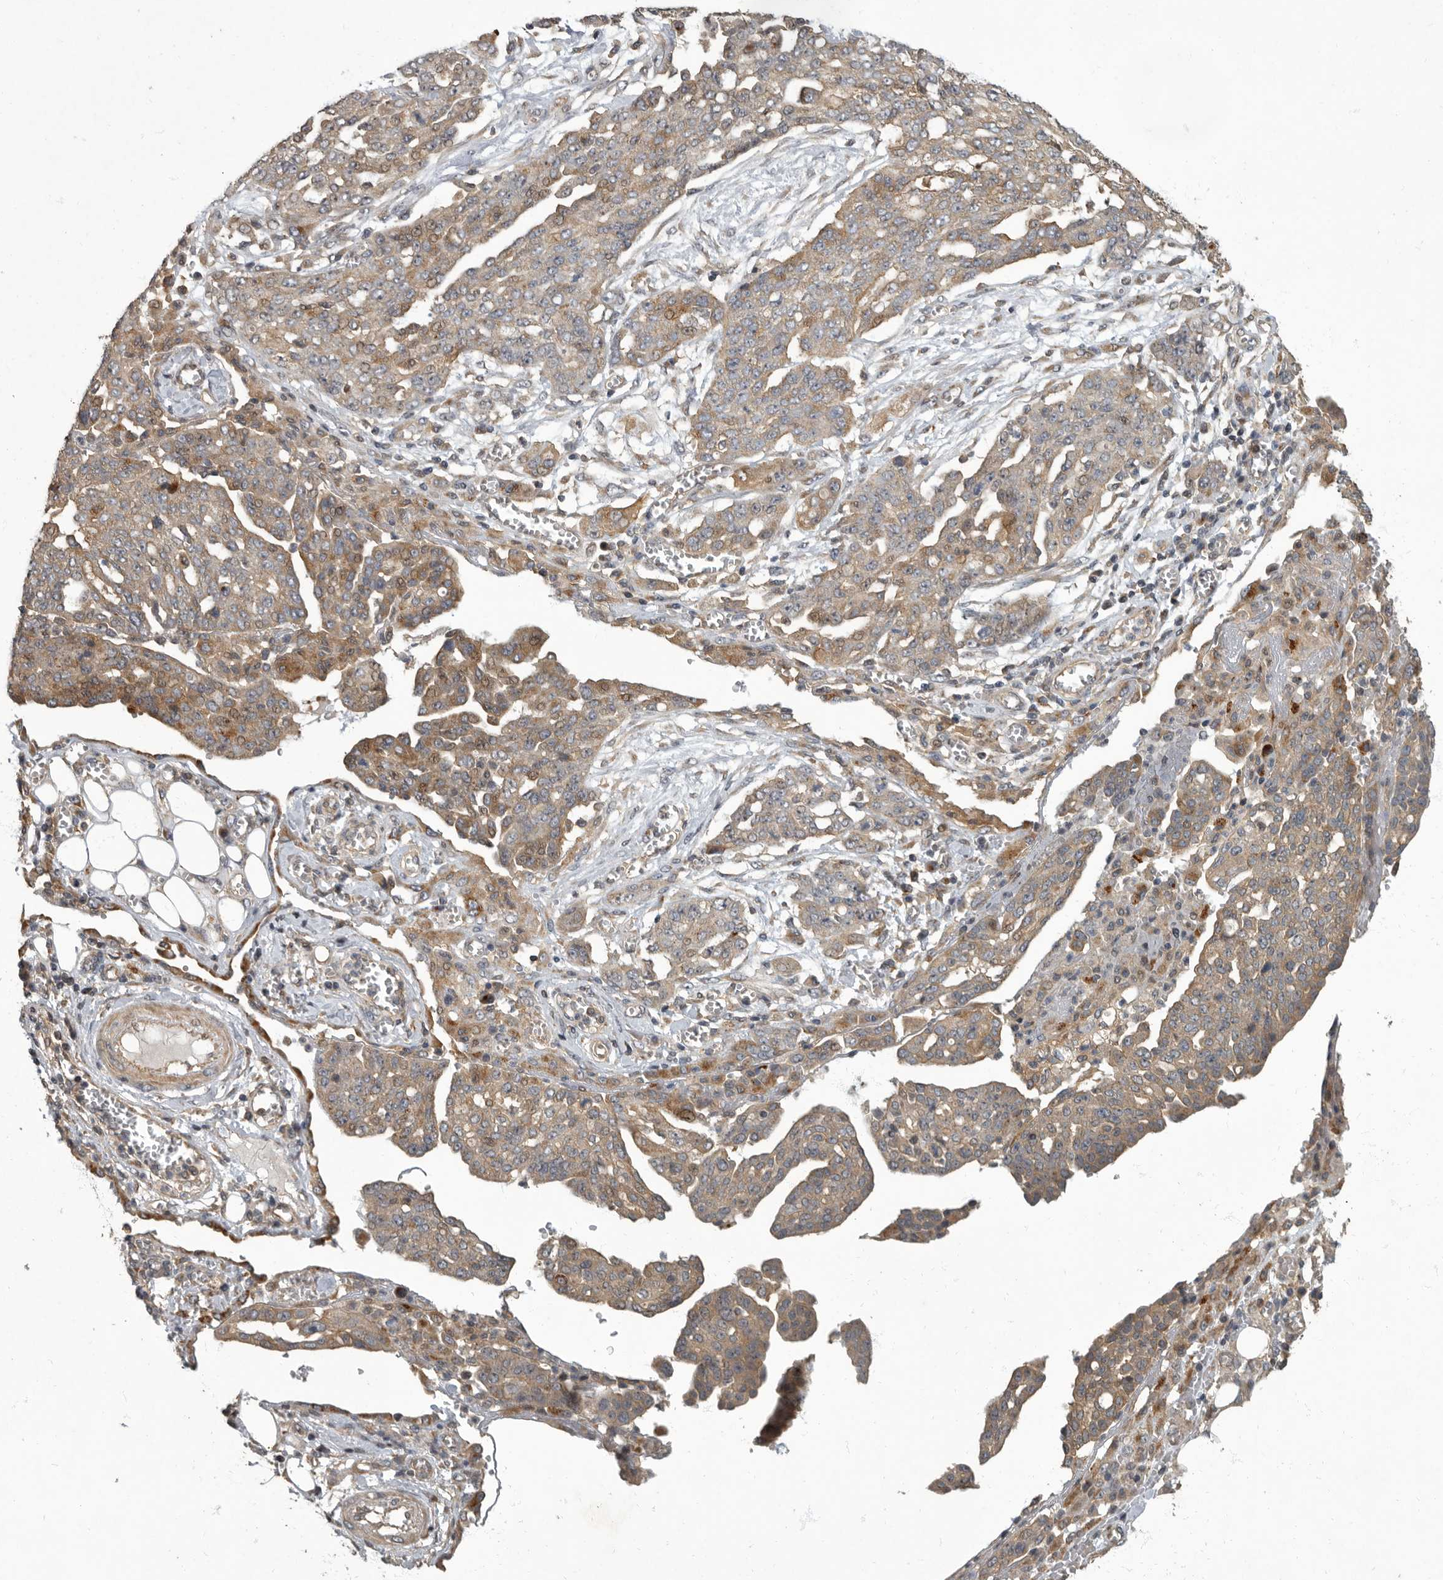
{"staining": {"intensity": "moderate", "quantity": "25%-75%", "location": "cytoplasmic/membranous"}, "tissue": "ovarian cancer", "cell_type": "Tumor cells", "image_type": "cancer", "snomed": [{"axis": "morphology", "description": "Cystadenocarcinoma, serous, NOS"}, {"axis": "topography", "description": "Soft tissue"}, {"axis": "topography", "description": "Ovary"}], "caption": "An image showing moderate cytoplasmic/membranous staining in about 25%-75% of tumor cells in serous cystadenocarcinoma (ovarian), as visualized by brown immunohistochemical staining.", "gene": "IQCK", "patient": {"sex": "female", "age": 57}}